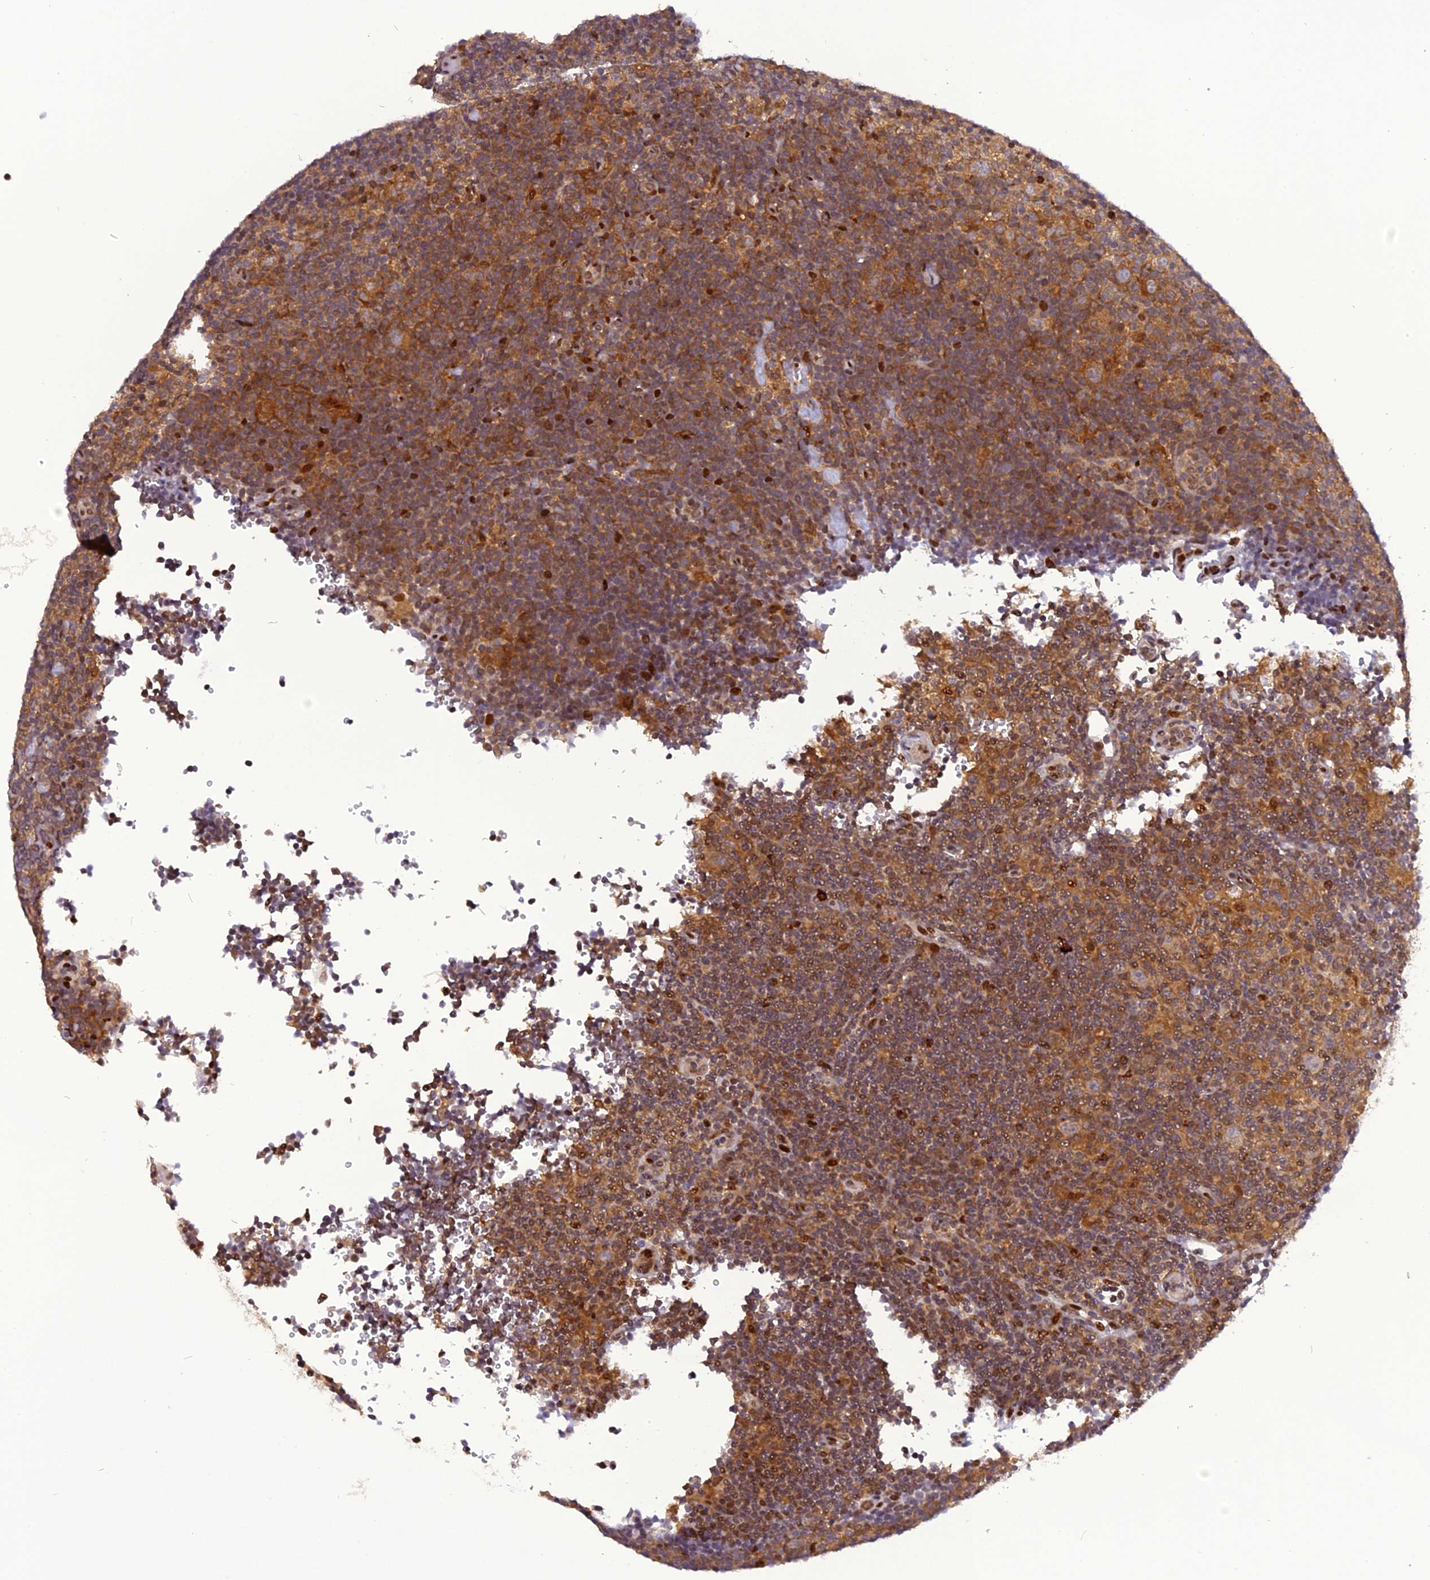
{"staining": {"intensity": "strong", "quantity": ">75%", "location": "cytoplasmic/membranous,nuclear"}, "tissue": "lymphoma", "cell_type": "Tumor cells", "image_type": "cancer", "snomed": [{"axis": "morphology", "description": "Hodgkin's disease, NOS"}, {"axis": "topography", "description": "Lymph node"}], "caption": "Immunohistochemical staining of human lymphoma shows strong cytoplasmic/membranous and nuclear protein staining in about >75% of tumor cells.", "gene": "RABGGTA", "patient": {"sex": "female", "age": 57}}